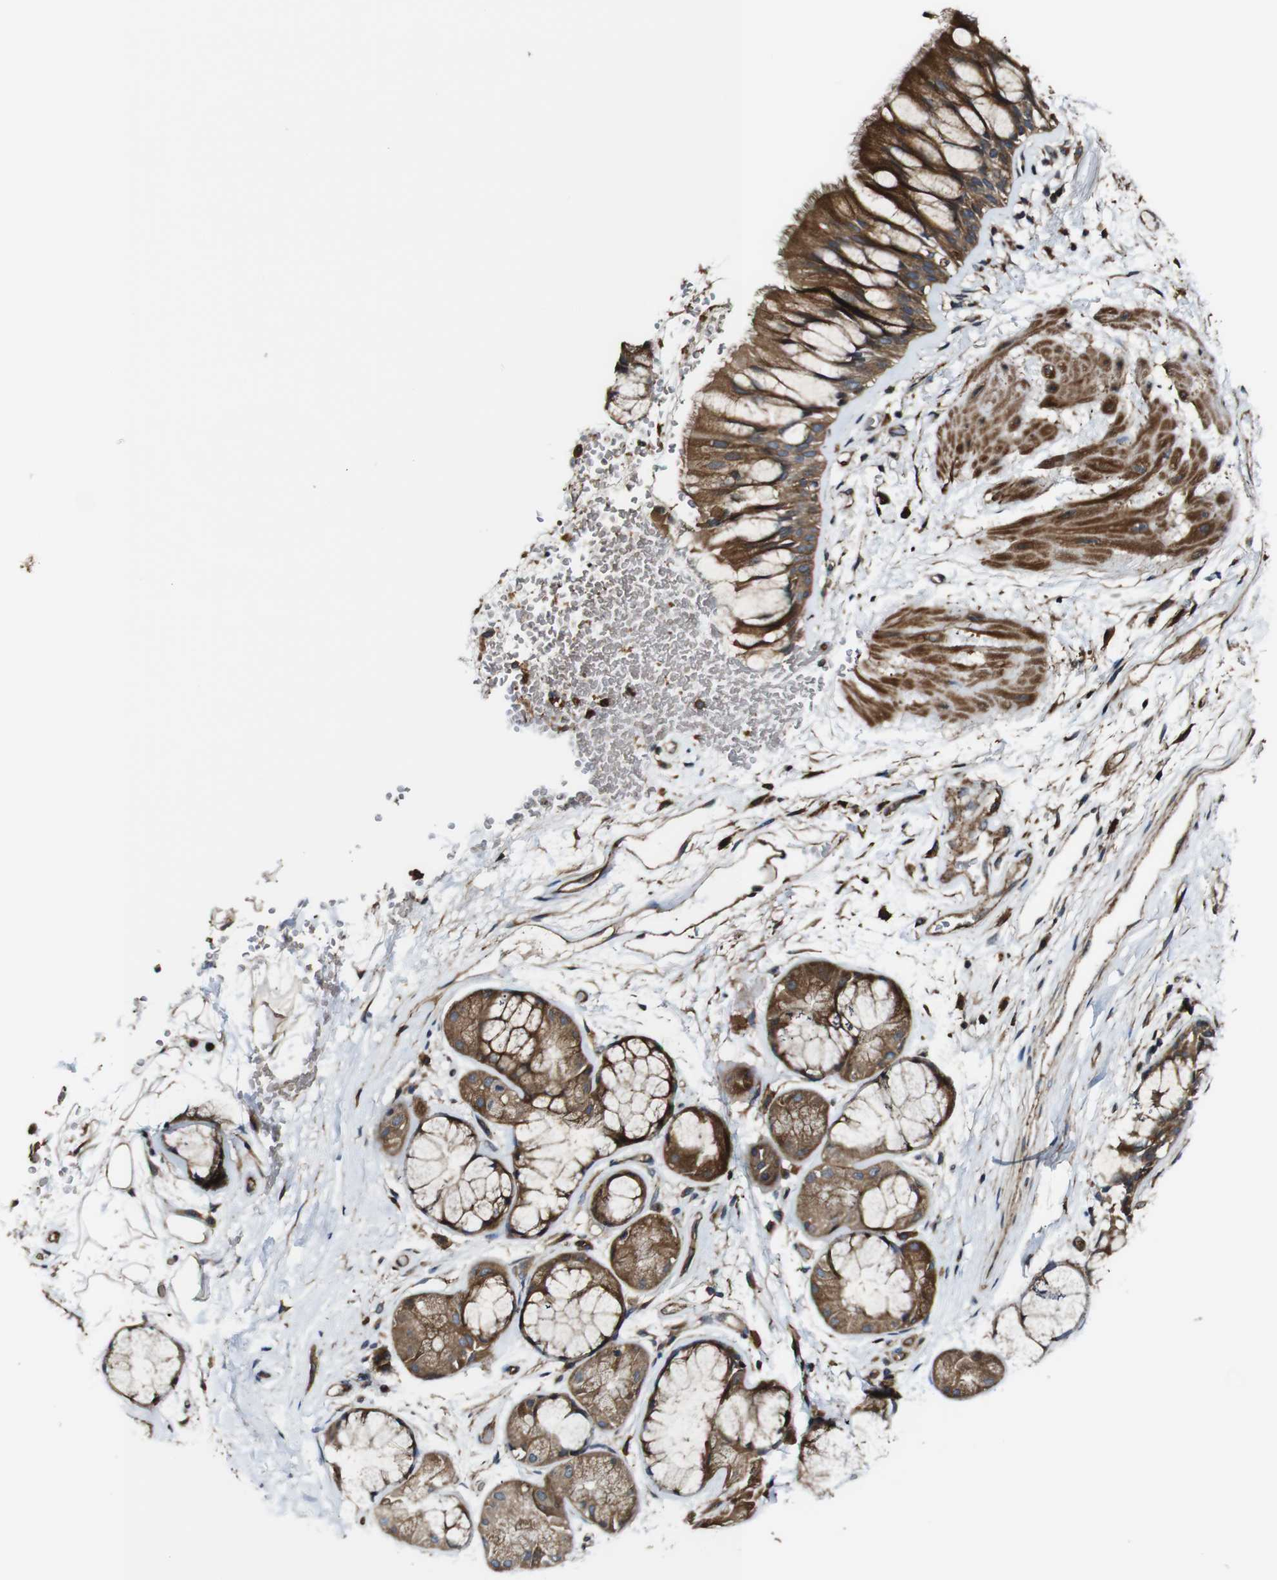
{"staining": {"intensity": "strong", "quantity": ">75%", "location": "cytoplasmic/membranous"}, "tissue": "bronchus", "cell_type": "Respiratory epithelial cells", "image_type": "normal", "snomed": [{"axis": "morphology", "description": "Normal tissue, NOS"}, {"axis": "topography", "description": "Bronchus"}], "caption": "Immunohistochemistry (IHC) staining of benign bronchus, which demonstrates high levels of strong cytoplasmic/membranous staining in approximately >75% of respiratory epithelial cells indicating strong cytoplasmic/membranous protein positivity. The staining was performed using DAB (3,3'-diaminobenzidine) (brown) for protein detection and nuclei were counterstained in hematoxylin (blue).", "gene": "TNIK", "patient": {"sex": "male", "age": 66}}